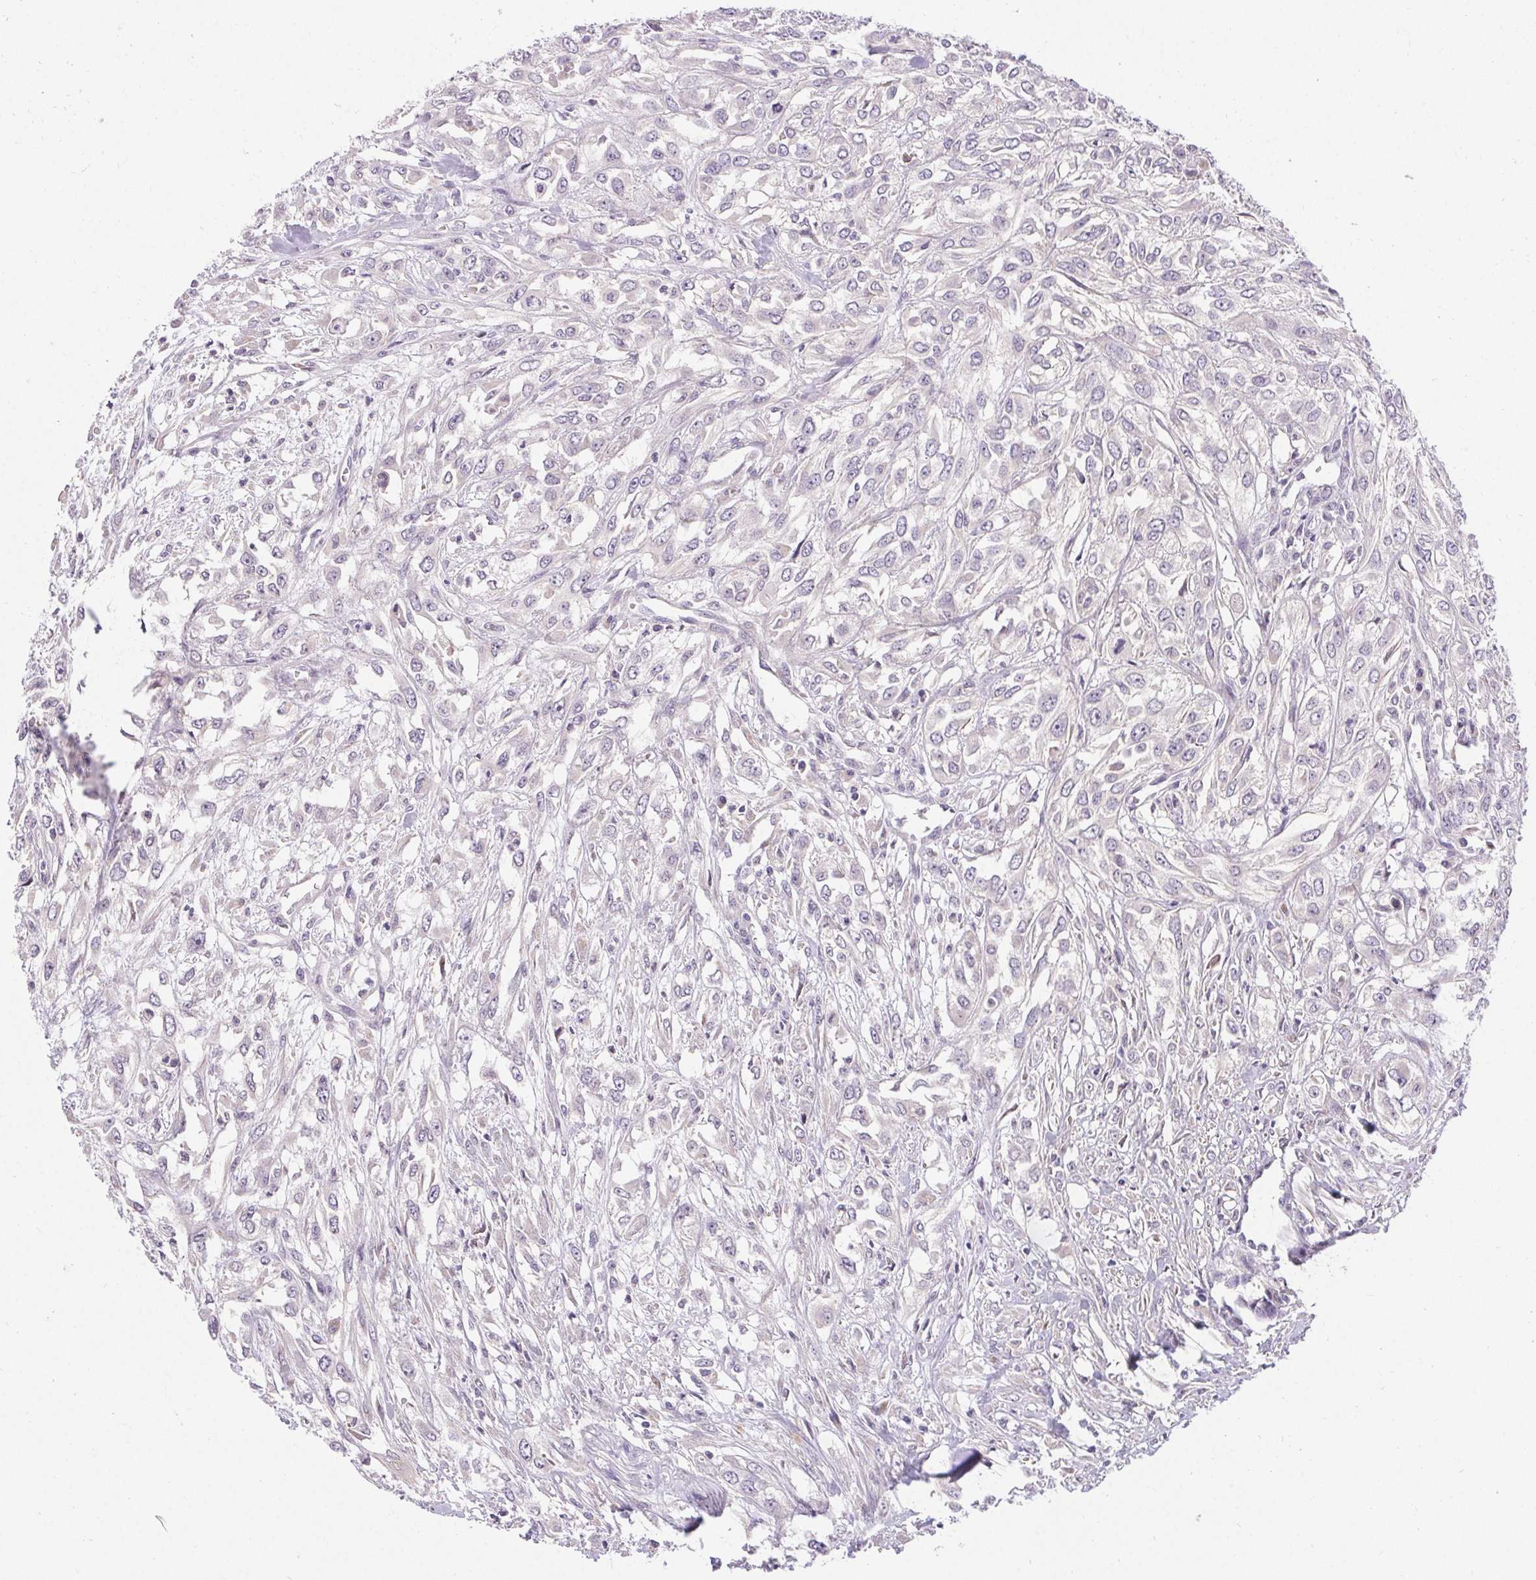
{"staining": {"intensity": "negative", "quantity": "none", "location": "none"}, "tissue": "urothelial cancer", "cell_type": "Tumor cells", "image_type": "cancer", "snomed": [{"axis": "morphology", "description": "Urothelial carcinoma, High grade"}, {"axis": "topography", "description": "Urinary bladder"}], "caption": "A micrograph of urothelial cancer stained for a protein displays no brown staining in tumor cells.", "gene": "TMEM52B", "patient": {"sex": "male", "age": 67}}